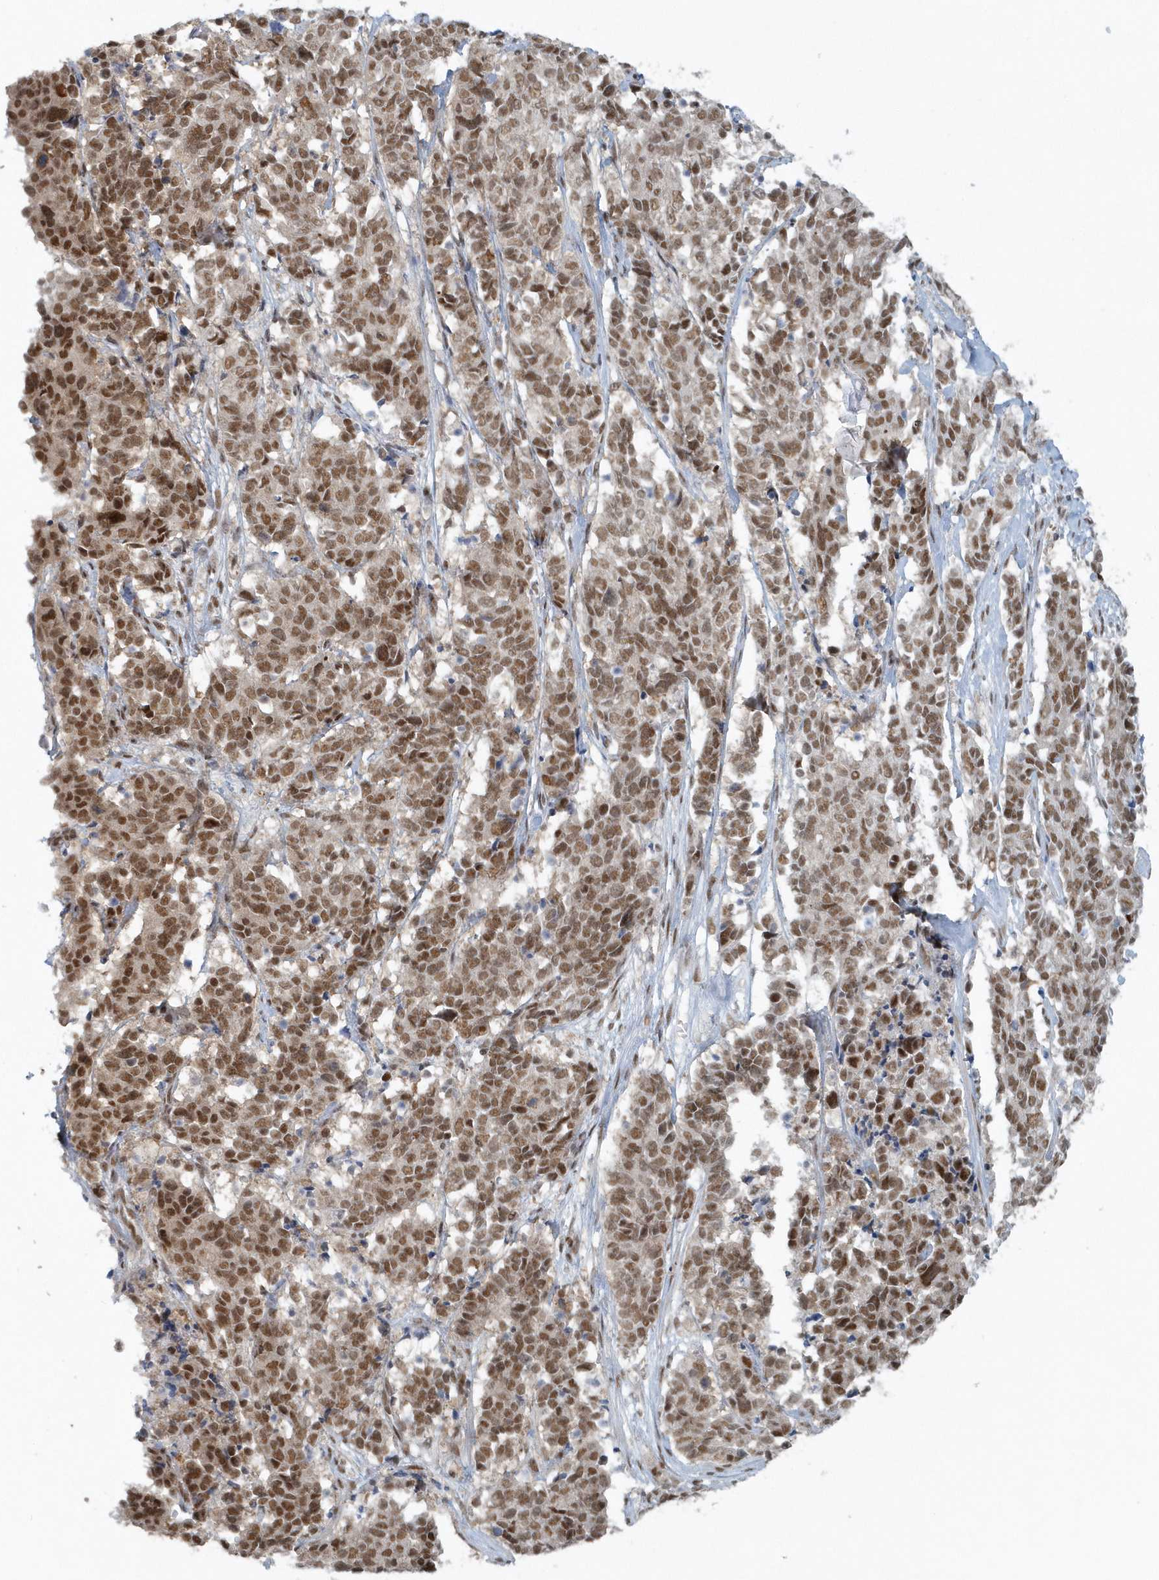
{"staining": {"intensity": "moderate", "quantity": ">75%", "location": "nuclear"}, "tissue": "cervical cancer", "cell_type": "Tumor cells", "image_type": "cancer", "snomed": [{"axis": "morphology", "description": "Normal tissue, NOS"}, {"axis": "morphology", "description": "Squamous cell carcinoma, NOS"}, {"axis": "topography", "description": "Cervix"}], "caption": "Squamous cell carcinoma (cervical) stained with DAB (3,3'-diaminobenzidine) immunohistochemistry (IHC) shows medium levels of moderate nuclear staining in about >75% of tumor cells.", "gene": "YTHDC1", "patient": {"sex": "female", "age": 35}}